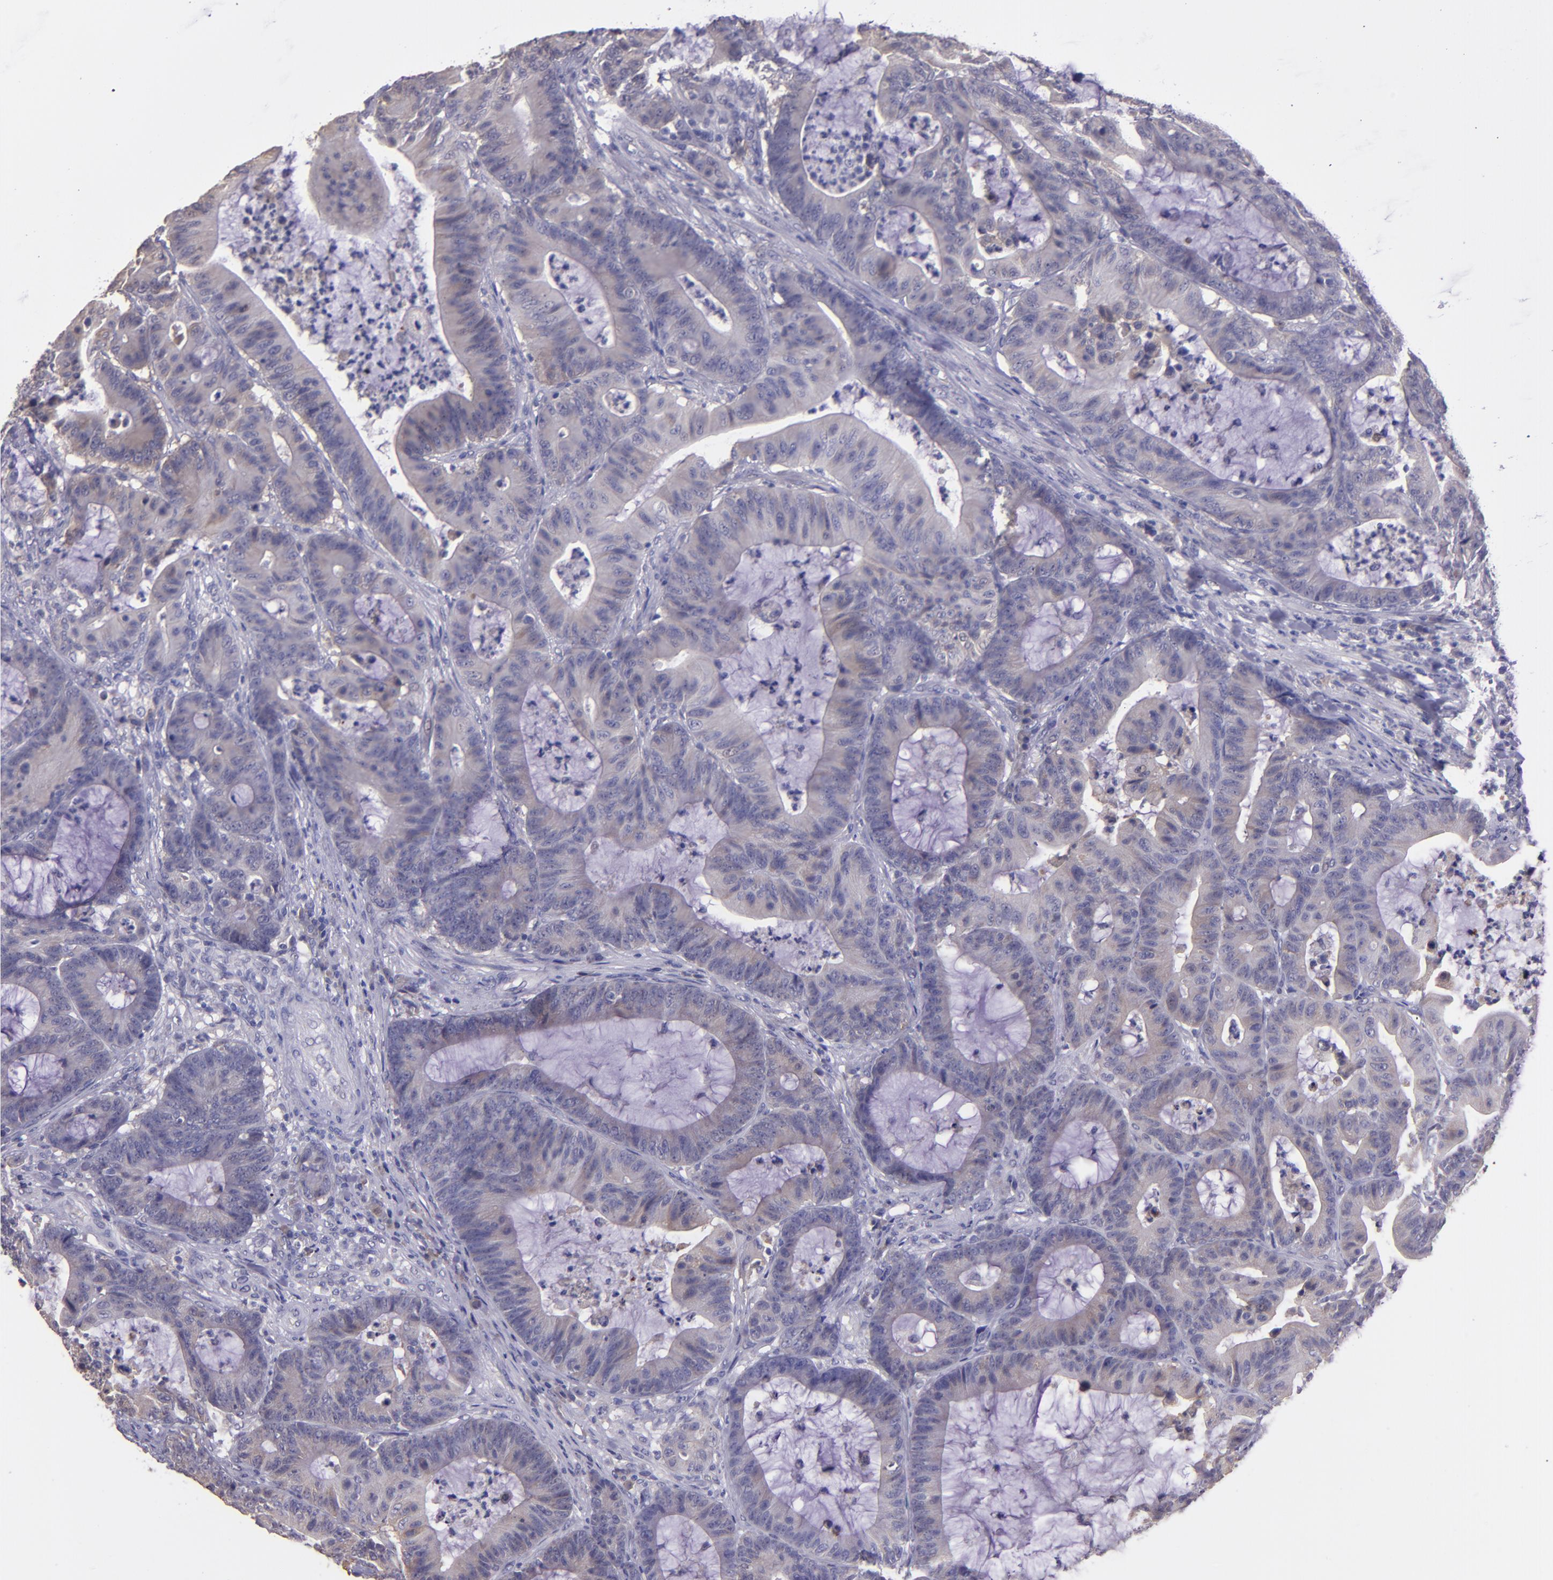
{"staining": {"intensity": "weak", "quantity": "25%-75%", "location": "cytoplasmic/membranous"}, "tissue": "colorectal cancer", "cell_type": "Tumor cells", "image_type": "cancer", "snomed": [{"axis": "morphology", "description": "Adenocarcinoma, NOS"}, {"axis": "topography", "description": "Colon"}], "caption": "A low amount of weak cytoplasmic/membranous staining is present in about 25%-75% of tumor cells in adenocarcinoma (colorectal) tissue.", "gene": "PAPPA", "patient": {"sex": "female", "age": 84}}